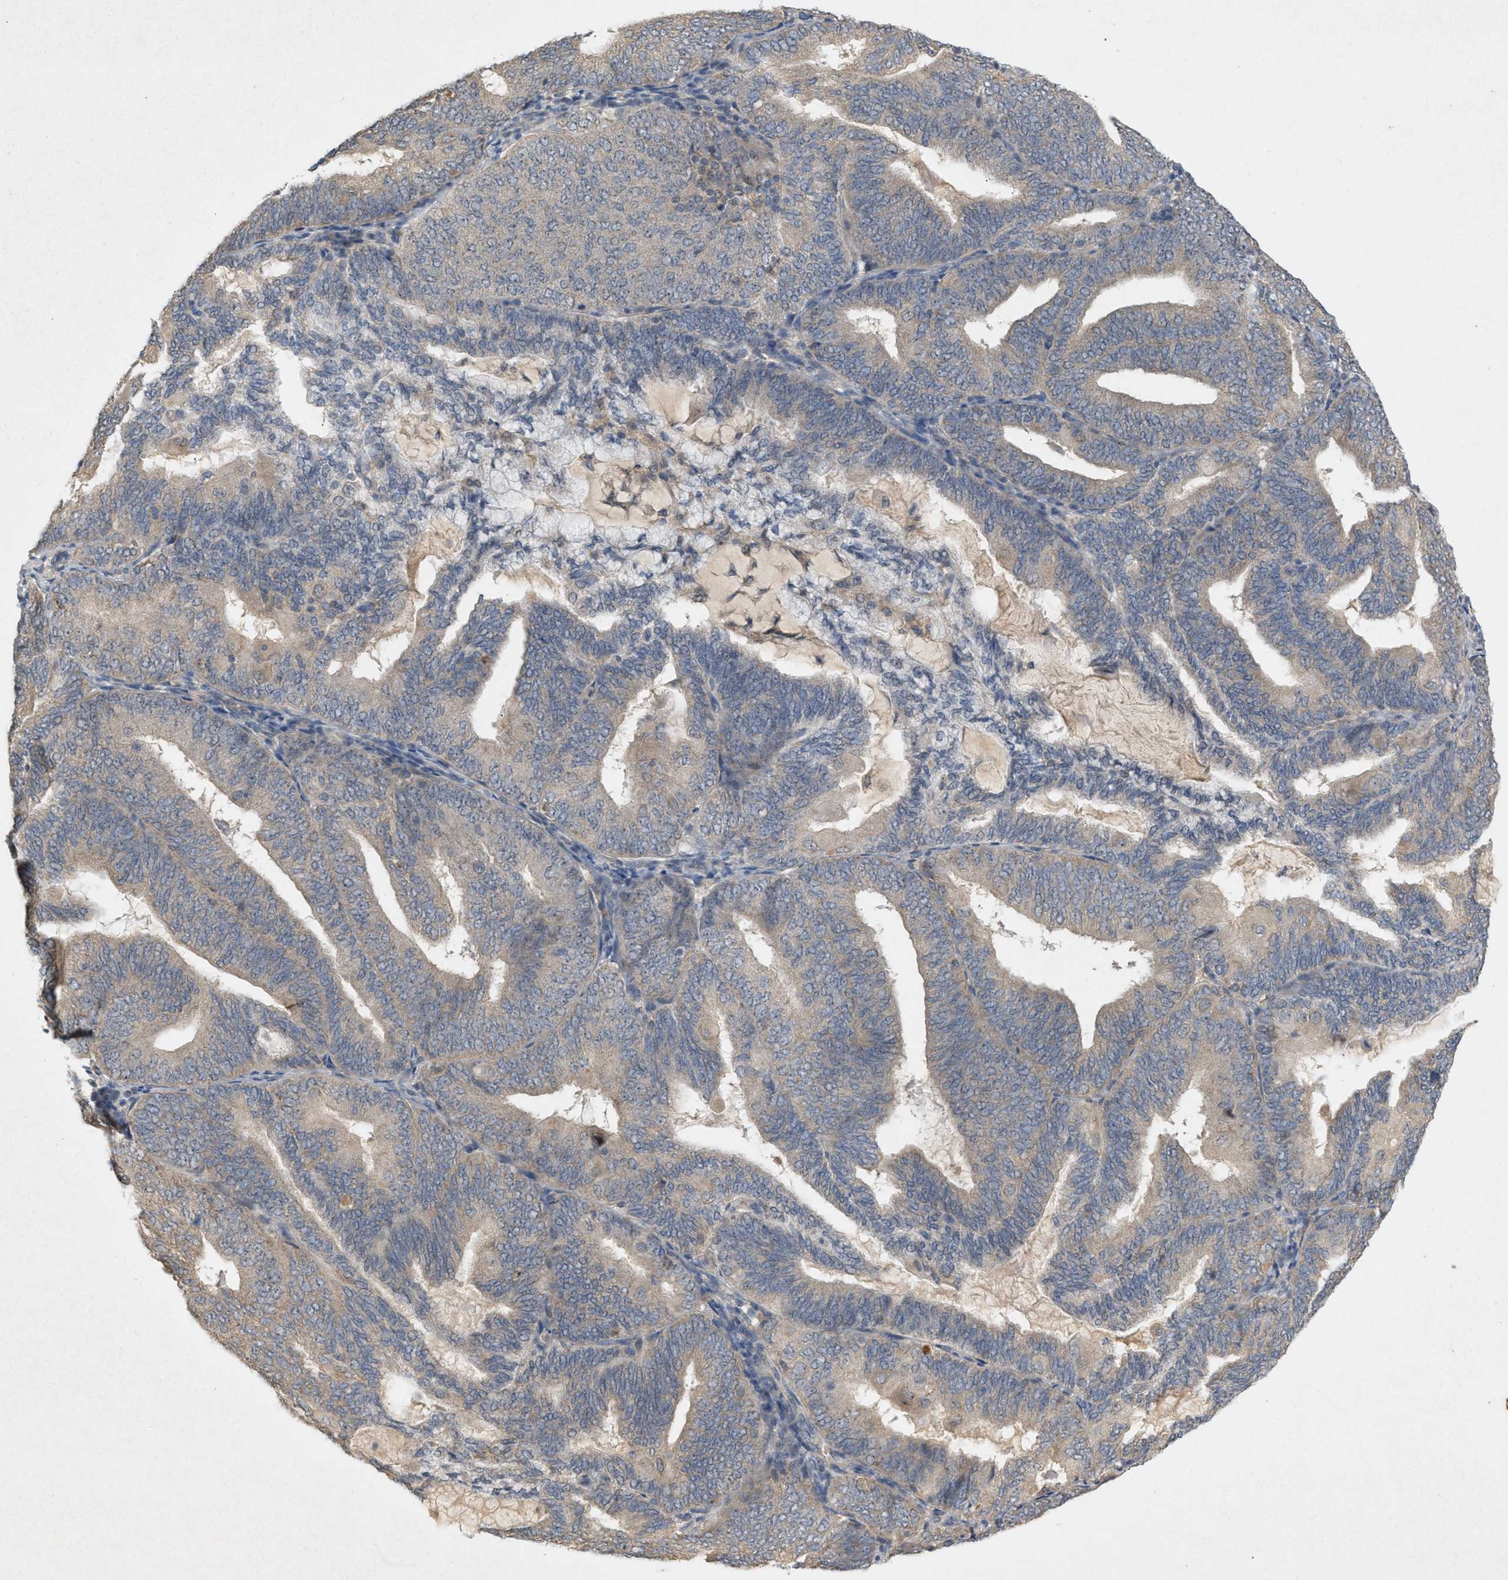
{"staining": {"intensity": "weak", "quantity": "<25%", "location": "cytoplasmic/membranous"}, "tissue": "endometrial cancer", "cell_type": "Tumor cells", "image_type": "cancer", "snomed": [{"axis": "morphology", "description": "Adenocarcinoma, NOS"}, {"axis": "topography", "description": "Endometrium"}], "caption": "An immunohistochemistry photomicrograph of endometrial cancer is shown. There is no staining in tumor cells of endometrial cancer. Nuclei are stained in blue.", "gene": "DCAF7", "patient": {"sex": "female", "age": 81}}